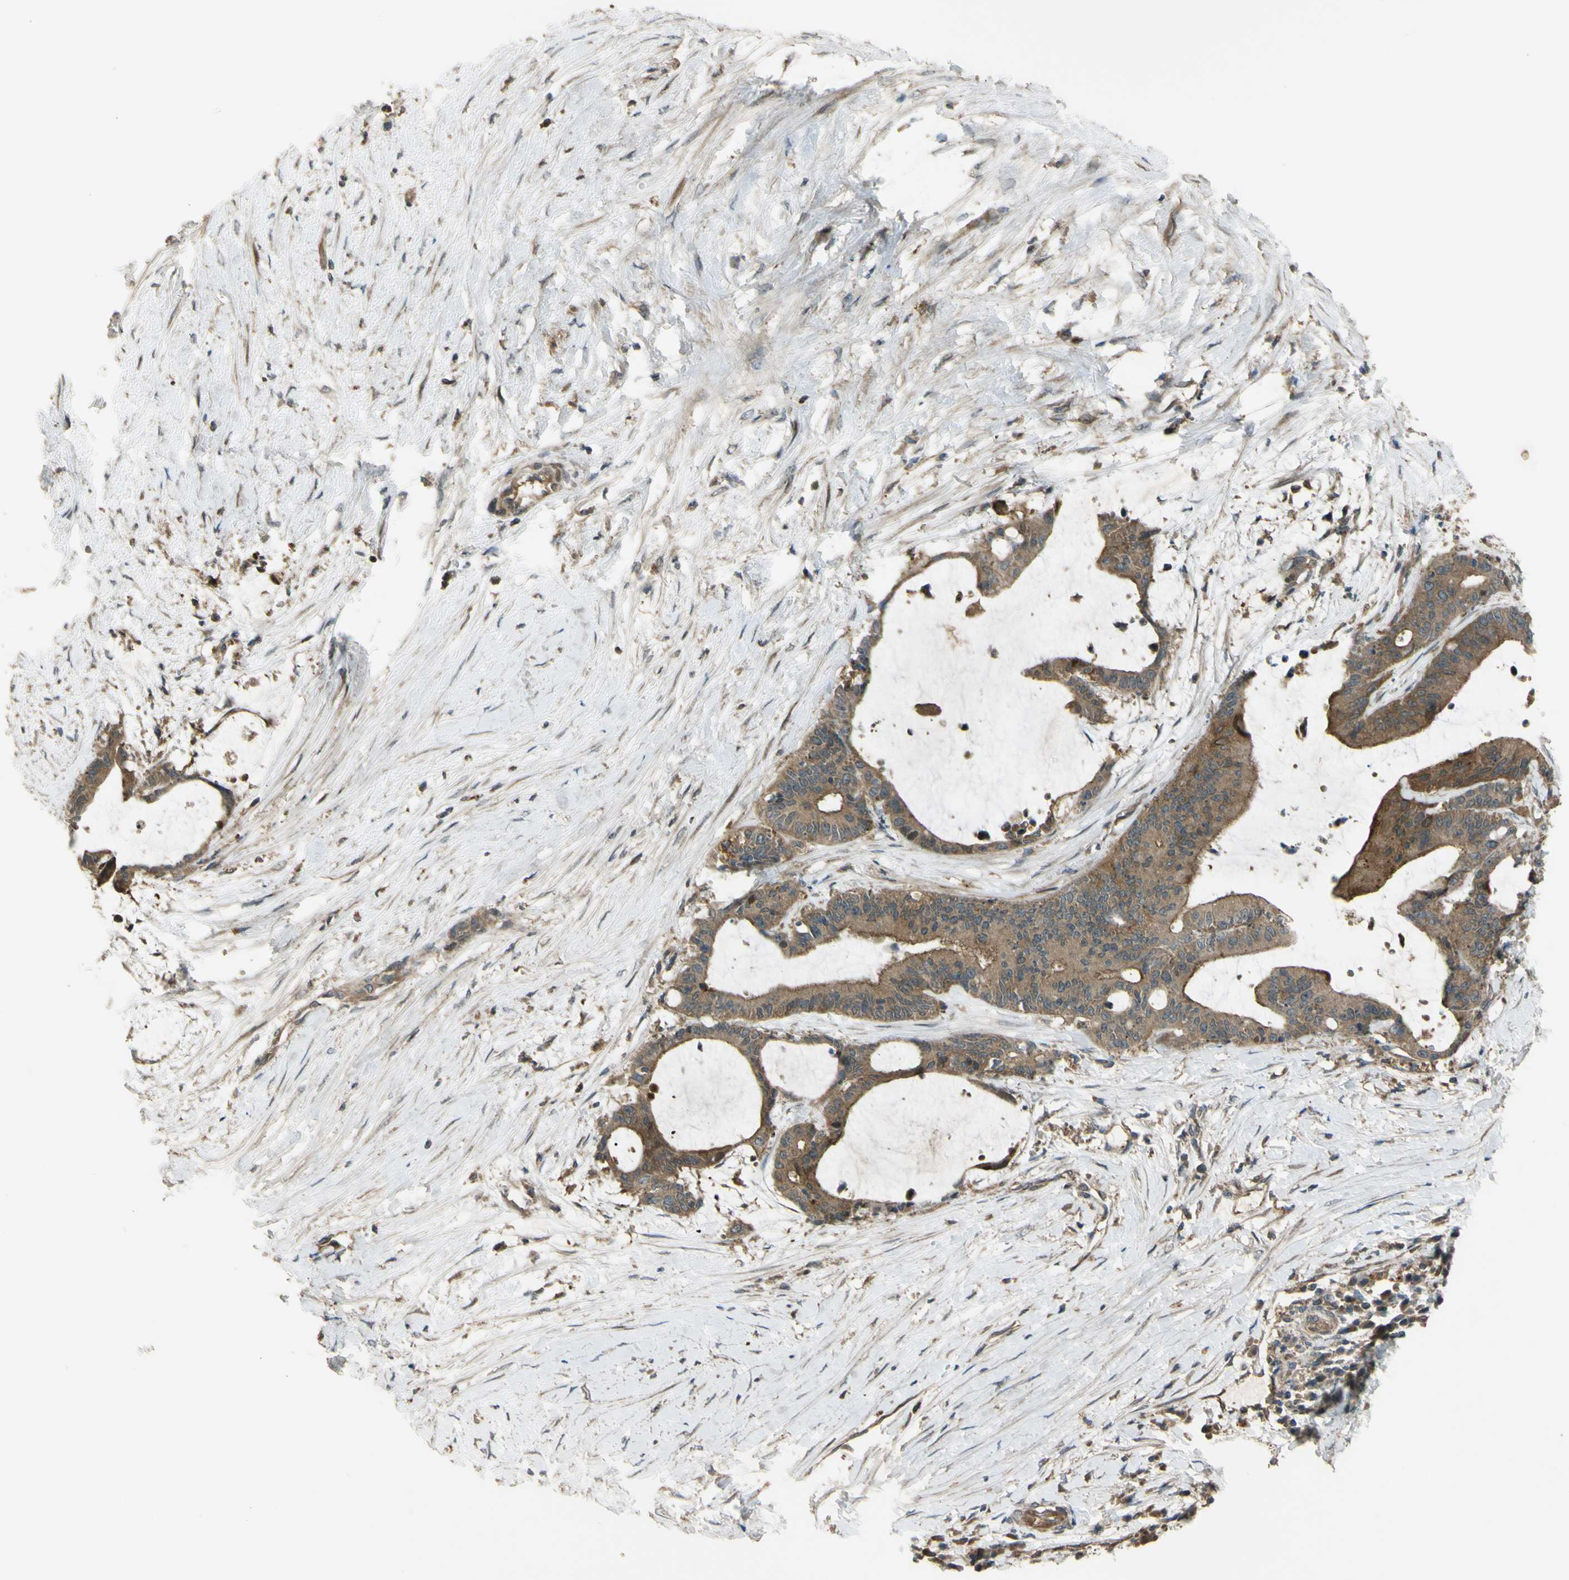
{"staining": {"intensity": "moderate", "quantity": ">75%", "location": "cytoplasmic/membranous"}, "tissue": "liver cancer", "cell_type": "Tumor cells", "image_type": "cancer", "snomed": [{"axis": "morphology", "description": "Cholangiocarcinoma"}, {"axis": "topography", "description": "Liver"}], "caption": "Immunohistochemical staining of liver cholangiocarcinoma exhibits moderate cytoplasmic/membranous protein staining in about >75% of tumor cells.", "gene": "FLII", "patient": {"sex": "female", "age": 73}}